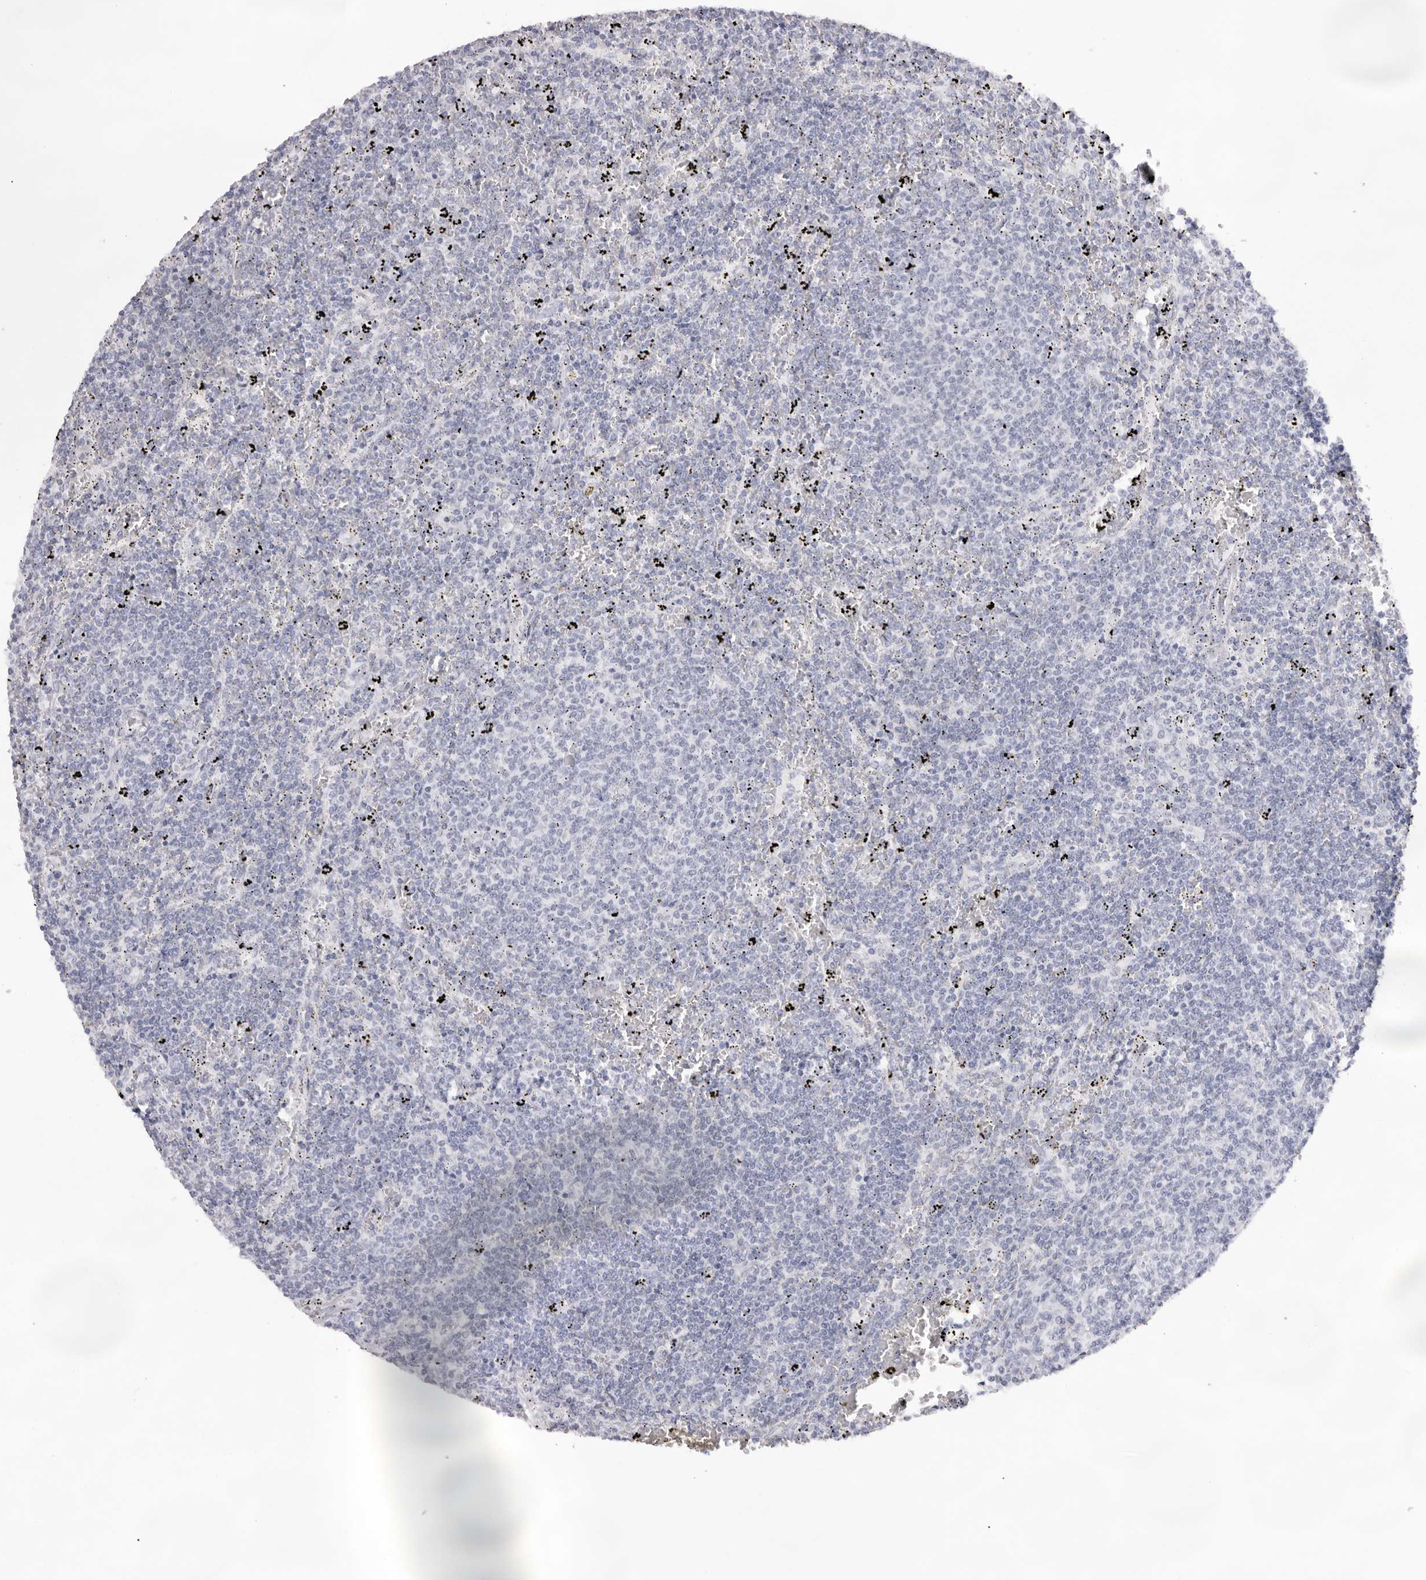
{"staining": {"intensity": "negative", "quantity": "none", "location": "none"}, "tissue": "lymphoma", "cell_type": "Tumor cells", "image_type": "cancer", "snomed": [{"axis": "morphology", "description": "Malignant lymphoma, non-Hodgkin's type, Low grade"}, {"axis": "topography", "description": "Spleen"}], "caption": "Human malignant lymphoma, non-Hodgkin's type (low-grade) stained for a protein using immunohistochemistry demonstrates no expression in tumor cells.", "gene": "KLK12", "patient": {"sex": "female", "age": 50}}